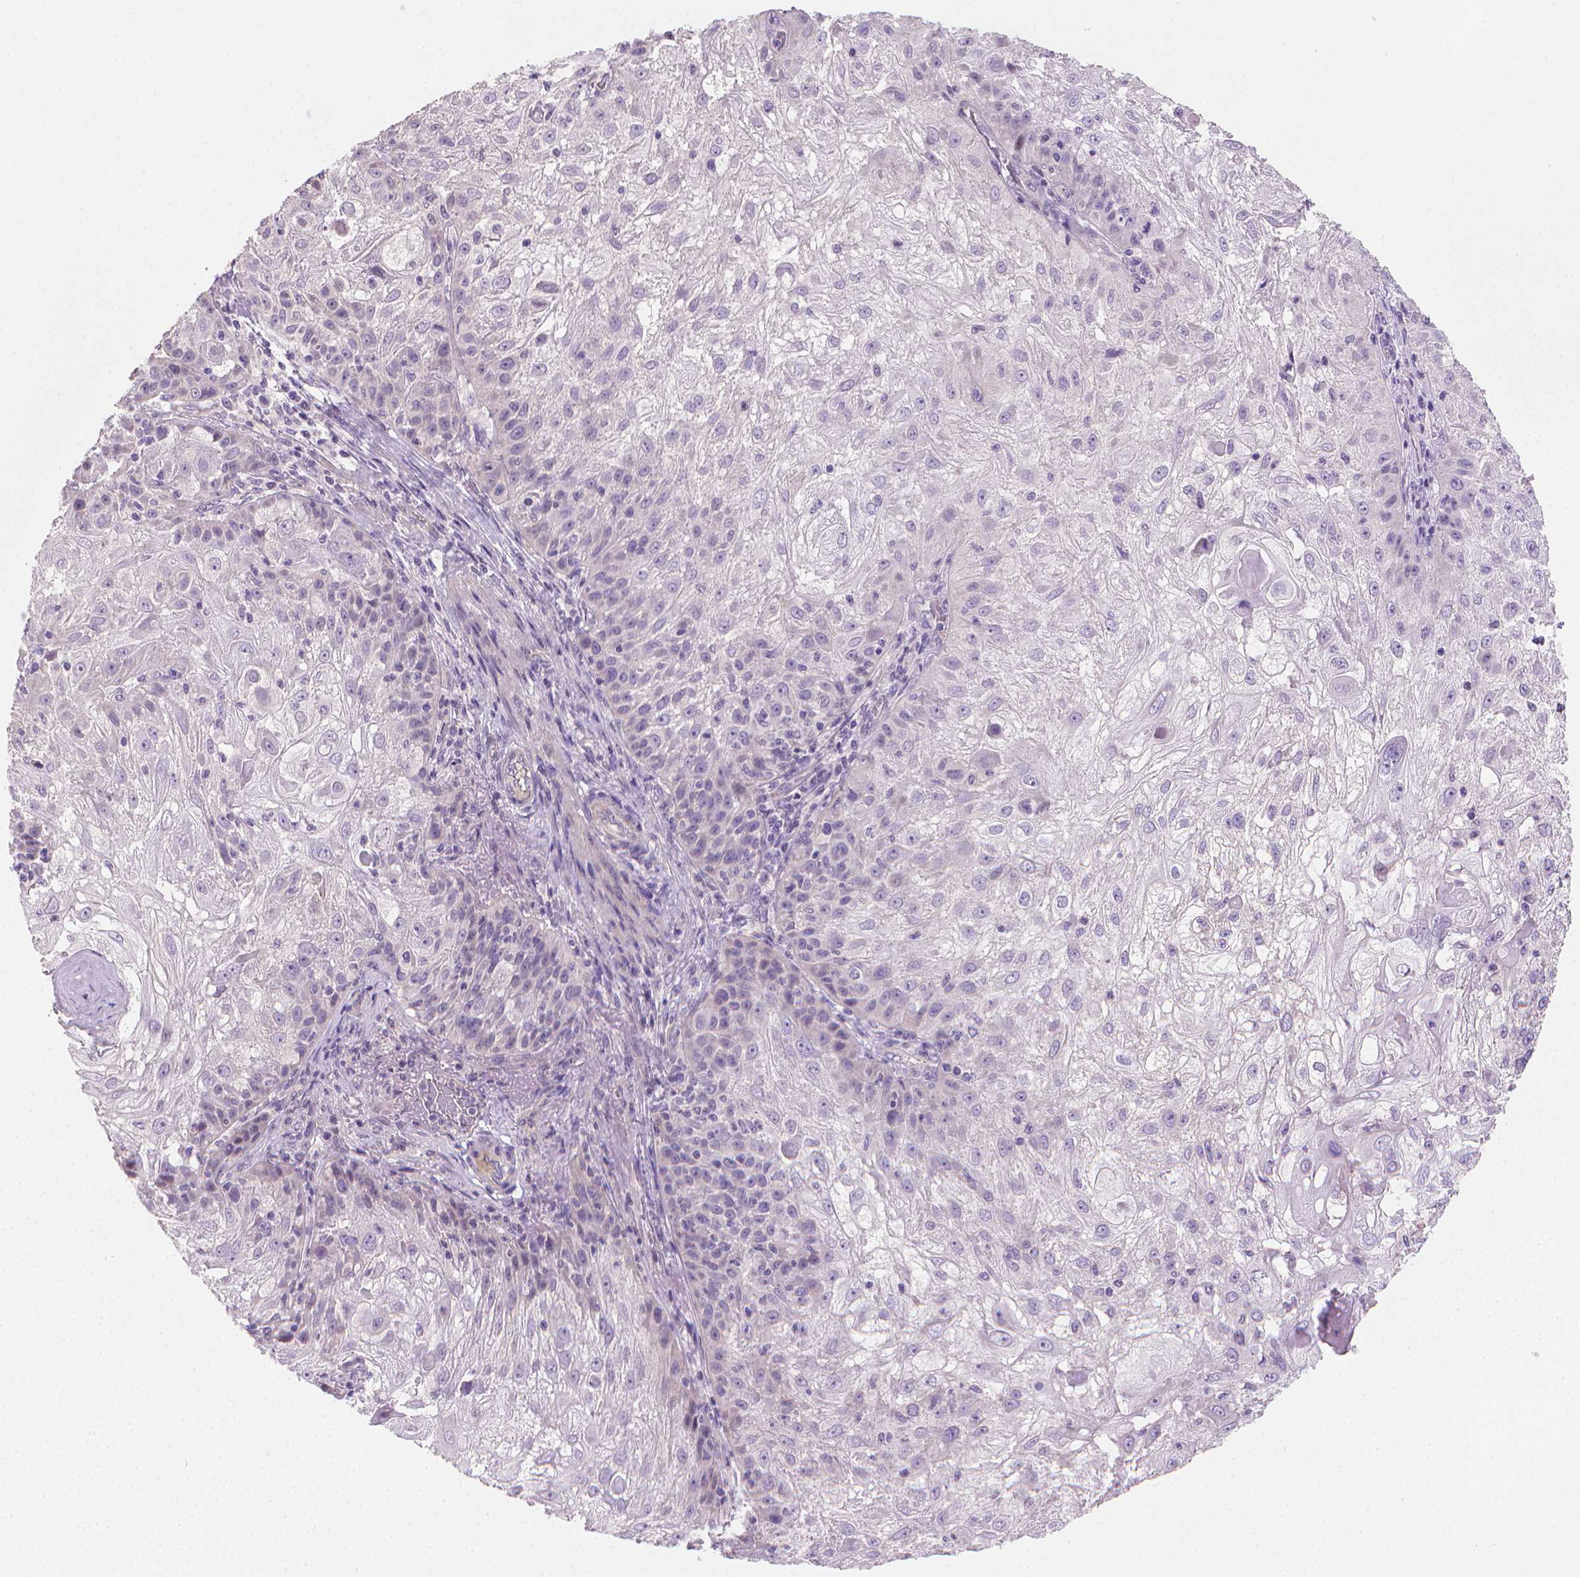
{"staining": {"intensity": "negative", "quantity": "none", "location": "none"}, "tissue": "skin cancer", "cell_type": "Tumor cells", "image_type": "cancer", "snomed": [{"axis": "morphology", "description": "Normal tissue, NOS"}, {"axis": "morphology", "description": "Squamous cell carcinoma, NOS"}, {"axis": "topography", "description": "Skin"}], "caption": "A histopathology image of skin squamous cell carcinoma stained for a protein shows no brown staining in tumor cells.", "gene": "CLXN", "patient": {"sex": "female", "age": 83}}